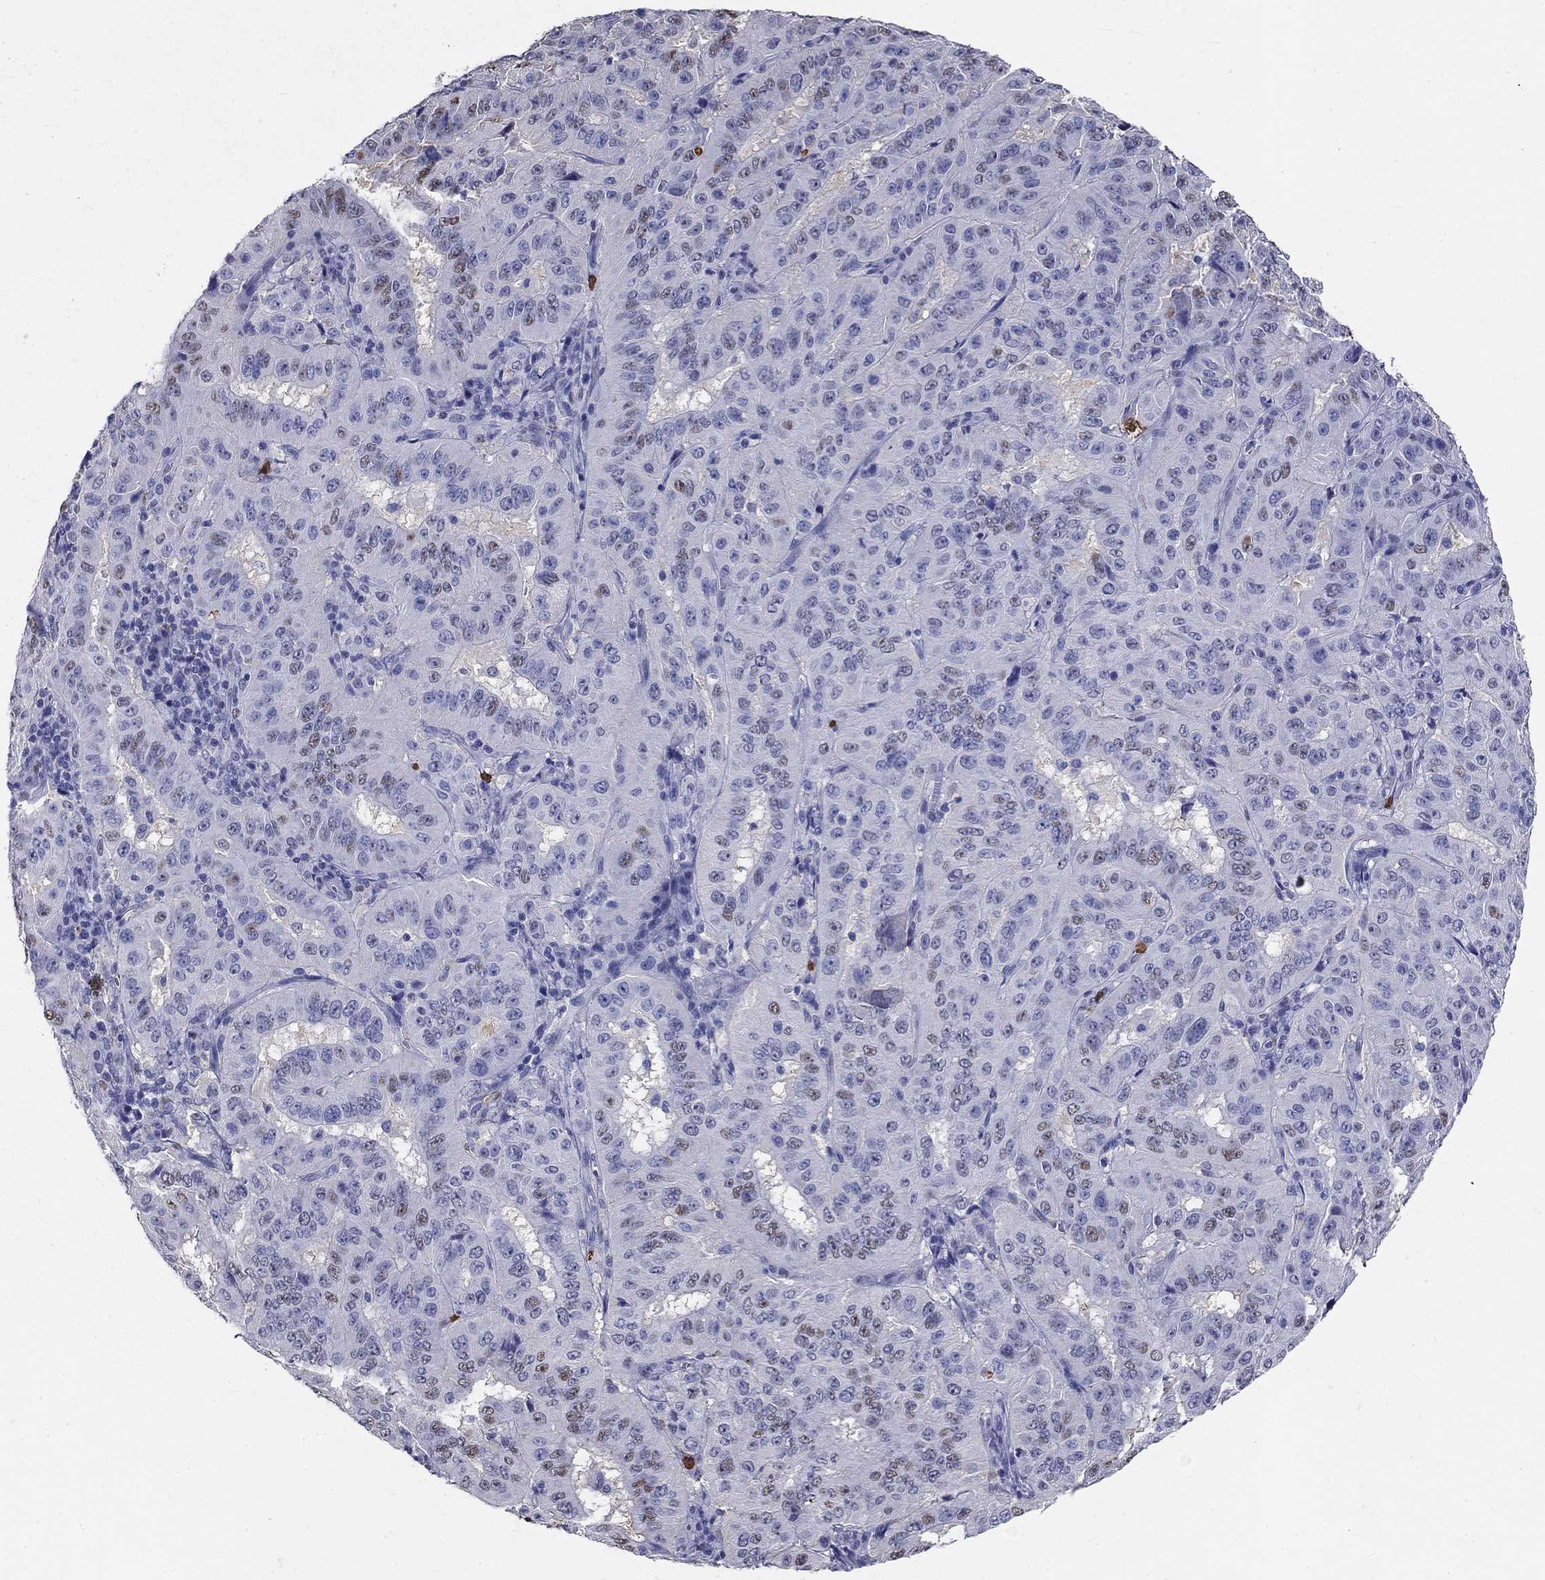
{"staining": {"intensity": "negative", "quantity": "none", "location": "none"}, "tissue": "pancreatic cancer", "cell_type": "Tumor cells", "image_type": "cancer", "snomed": [{"axis": "morphology", "description": "Adenocarcinoma, NOS"}, {"axis": "topography", "description": "Pancreas"}], "caption": "Tumor cells show no significant protein expression in adenocarcinoma (pancreatic).", "gene": "IGSF8", "patient": {"sex": "male", "age": 63}}